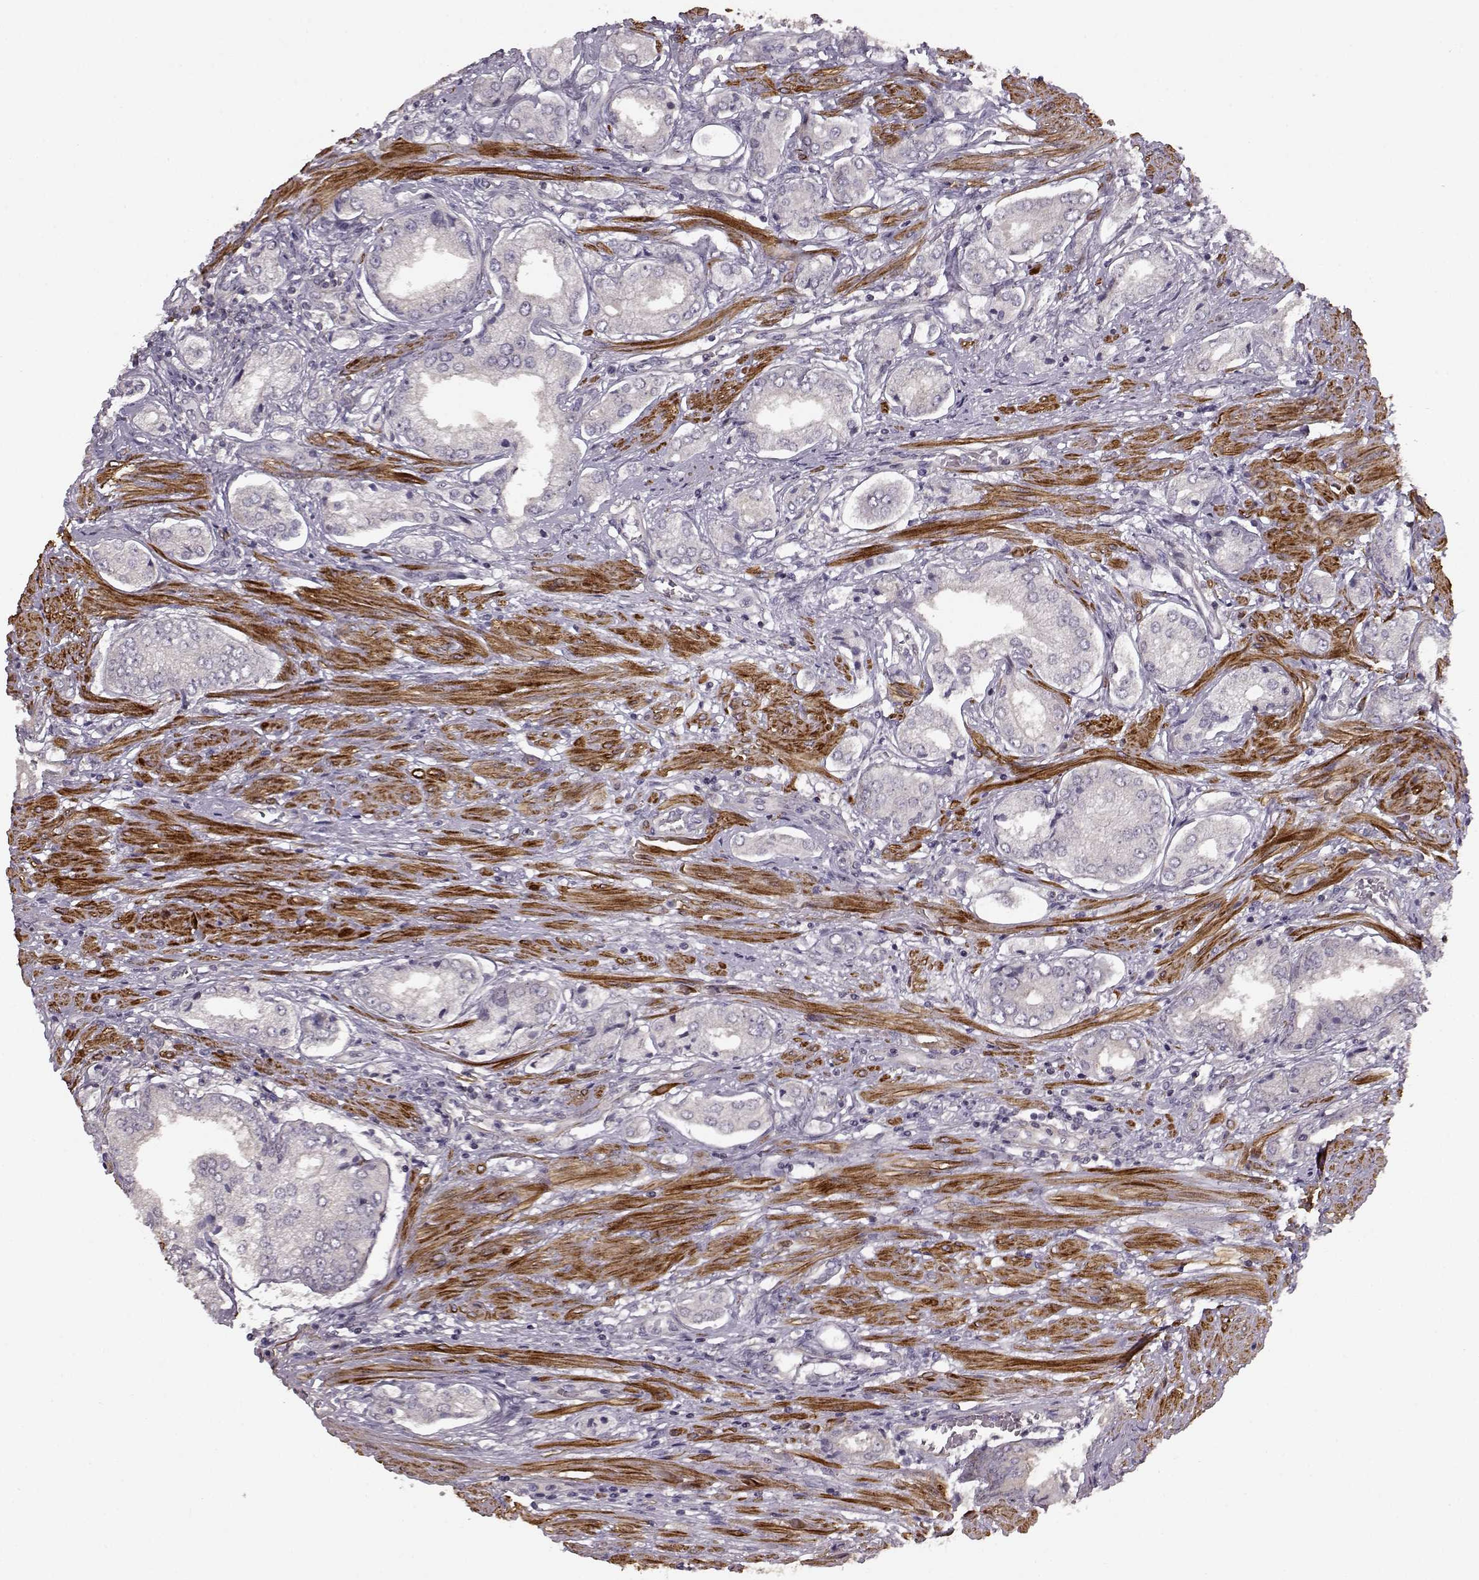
{"staining": {"intensity": "negative", "quantity": "none", "location": "none"}, "tissue": "prostate cancer", "cell_type": "Tumor cells", "image_type": "cancer", "snomed": [{"axis": "morphology", "description": "Adenocarcinoma, NOS"}, {"axis": "topography", "description": "Prostate"}], "caption": "Protein analysis of prostate adenocarcinoma shows no significant positivity in tumor cells.", "gene": "SLAIN2", "patient": {"sex": "male", "age": 63}}